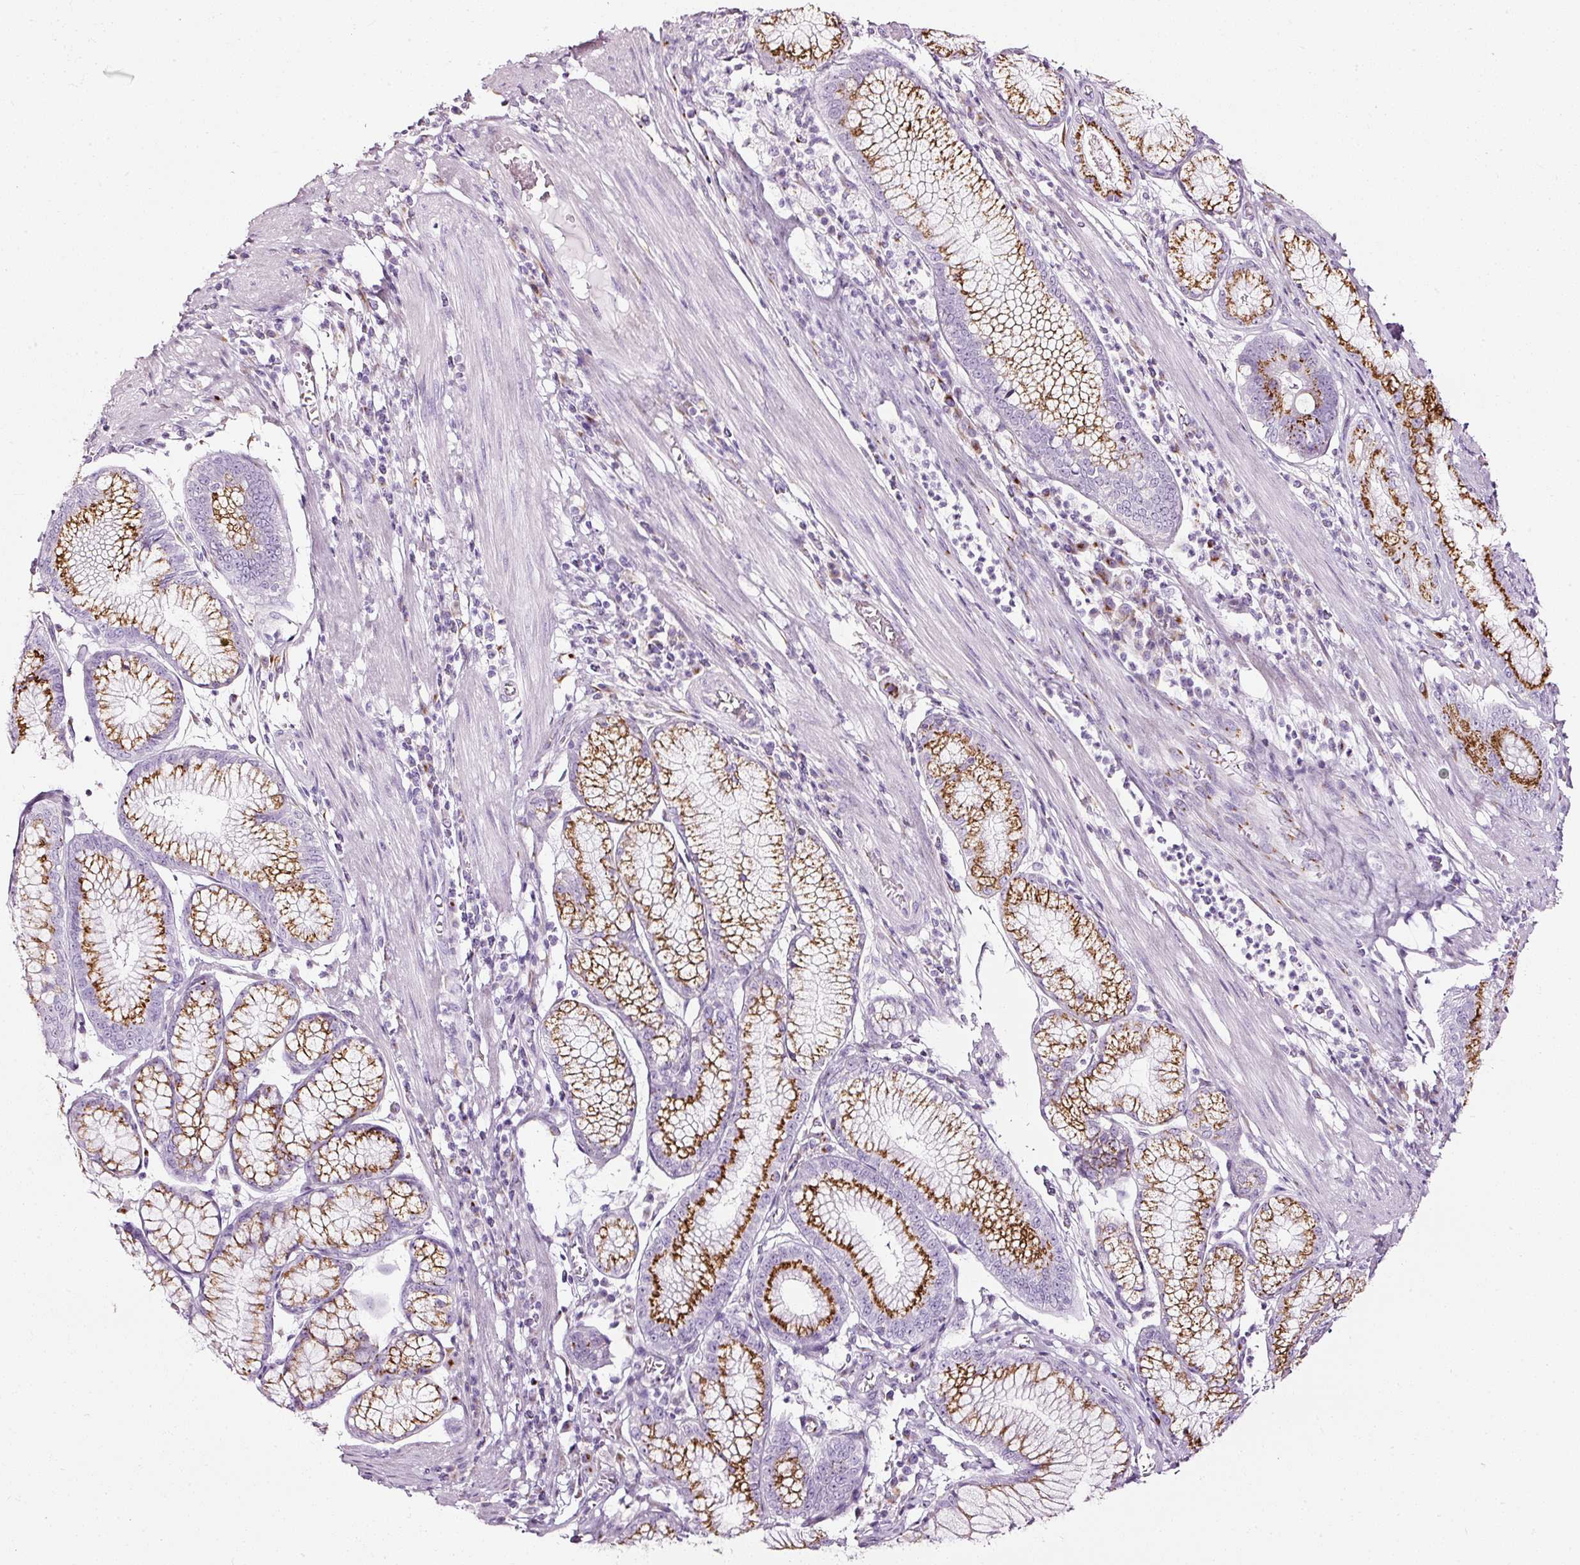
{"staining": {"intensity": "strong", "quantity": "25%-75%", "location": "cytoplasmic/membranous"}, "tissue": "stomach cancer", "cell_type": "Tumor cells", "image_type": "cancer", "snomed": [{"axis": "morphology", "description": "Adenocarcinoma, NOS"}, {"axis": "topography", "description": "Stomach"}], "caption": "Stomach cancer (adenocarcinoma) stained with immunohistochemistry (IHC) displays strong cytoplasmic/membranous staining in about 25%-75% of tumor cells.", "gene": "SDF4", "patient": {"sex": "male", "age": 59}}